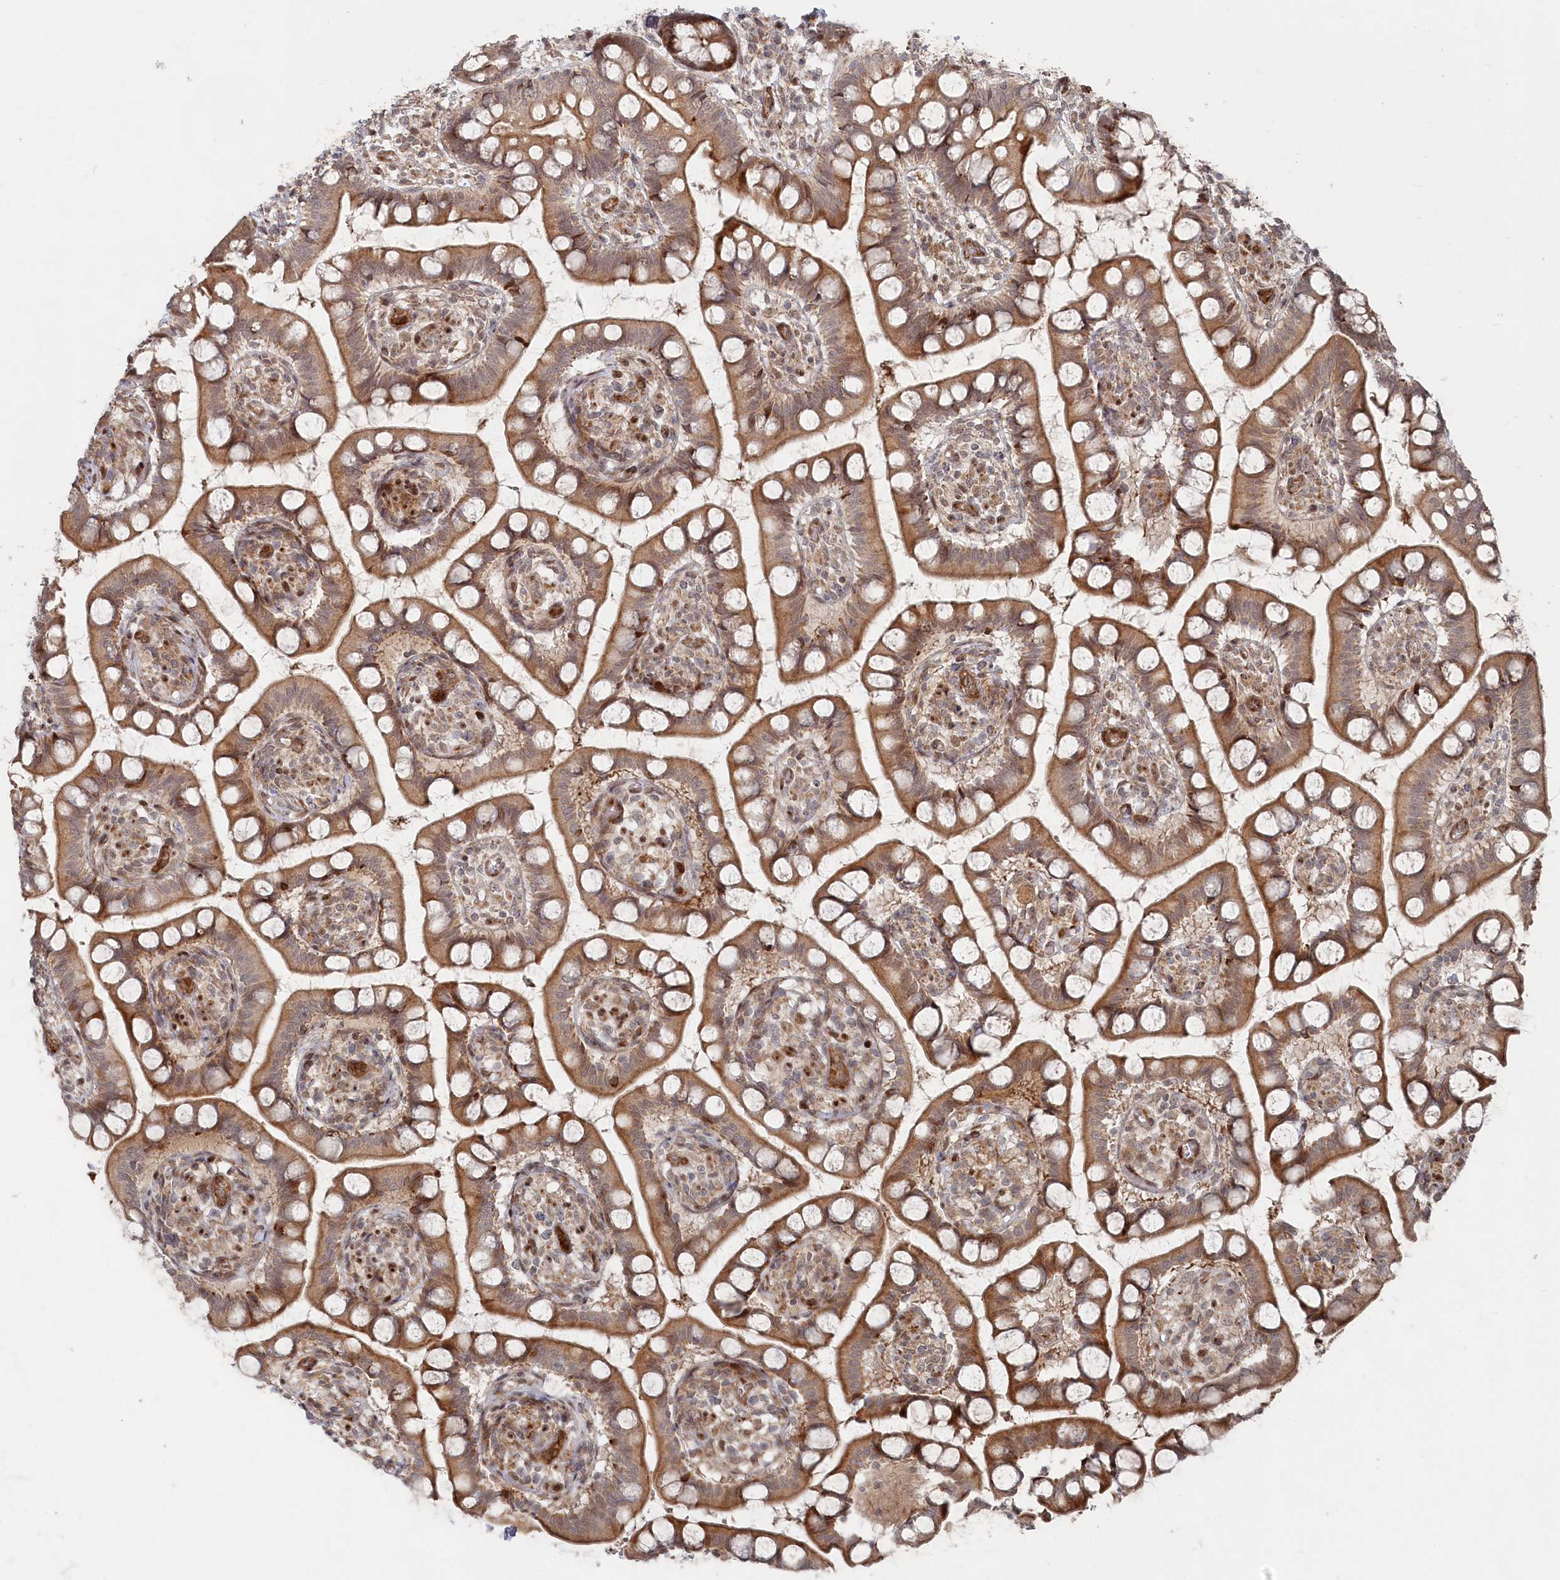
{"staining": {"intensity": "strong", "quantity": ">75%", "location": "cytoplasmic/membranous,nuclear"}, "tissue": "small intestine", "cell_type": "Glandular cells", "image_type": "normal", "snomed": [{"axis": "morphology", "description": "Normal tissue, NOS"}, {"axis": "topography", "description": "Small intestine"}], "caption": "Immunohistochemistry micrograph of unremarkable small intestine: small intestine stained using immunohistochemistry displays high levels of strong protein expression localized specifically in the cytoplasmic/membranous,nuclear of glandular cells, appearing as a cytoplasmic/membranous,nuclear brown color.", "gene": "POLR3A", "patient": {"sex": "male", "age": 52}}